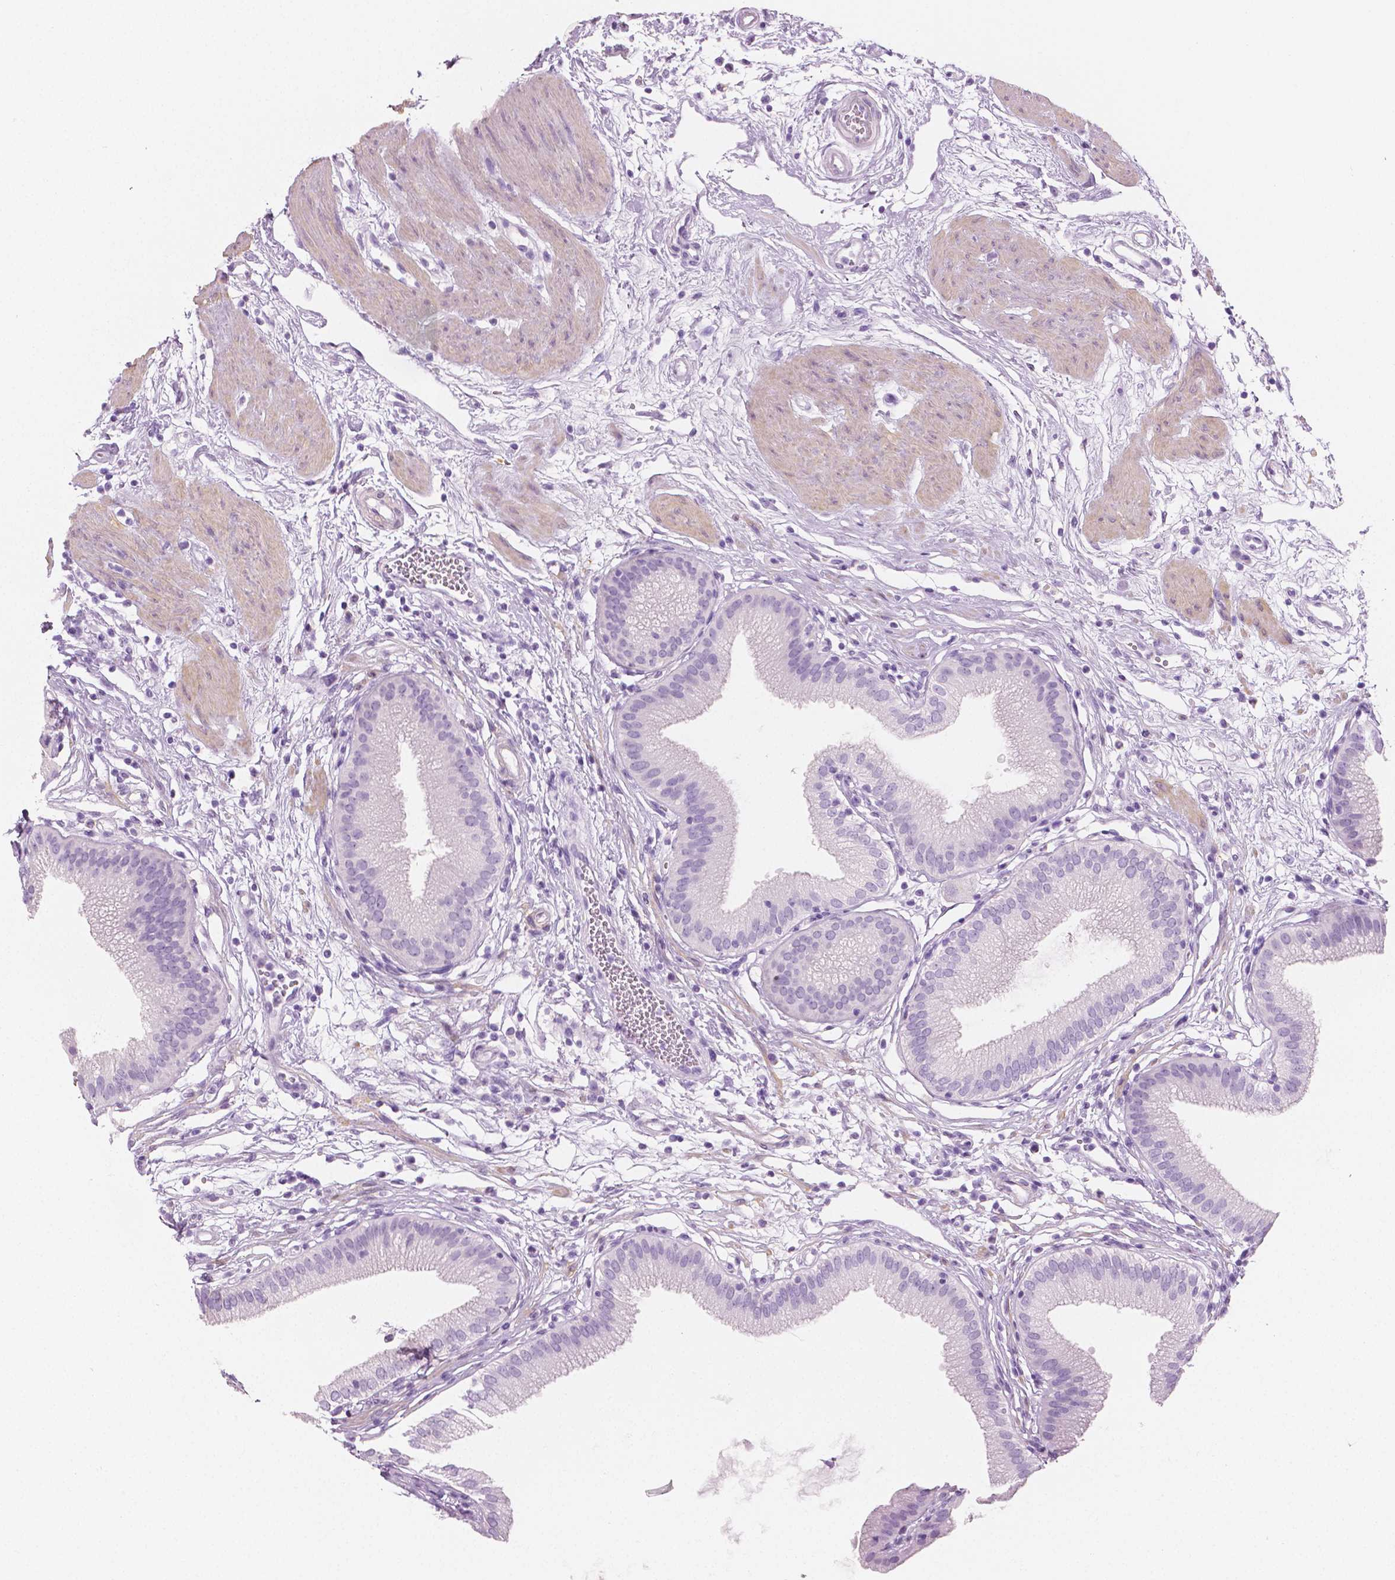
{"staining": {"intensity": "negative", "quantity": "none", "location": "none"}, "tissue": "gallbladder", "cell_type": "Glandular cells", "image_type": "normal", "snomed": [{"axis": "morphology", "description": "Normal tissue, NOS"}, {"axis": "topography", "description": "Gallbladder"}], "caption": "There is no significant expression in glandular cells of gallbladder. (DAB (3,3'-diaminobenzidine) immunohistochemistry, high magnification).", "gene": "PLIN4", "patient": {"sex": "female", "age": 65}}